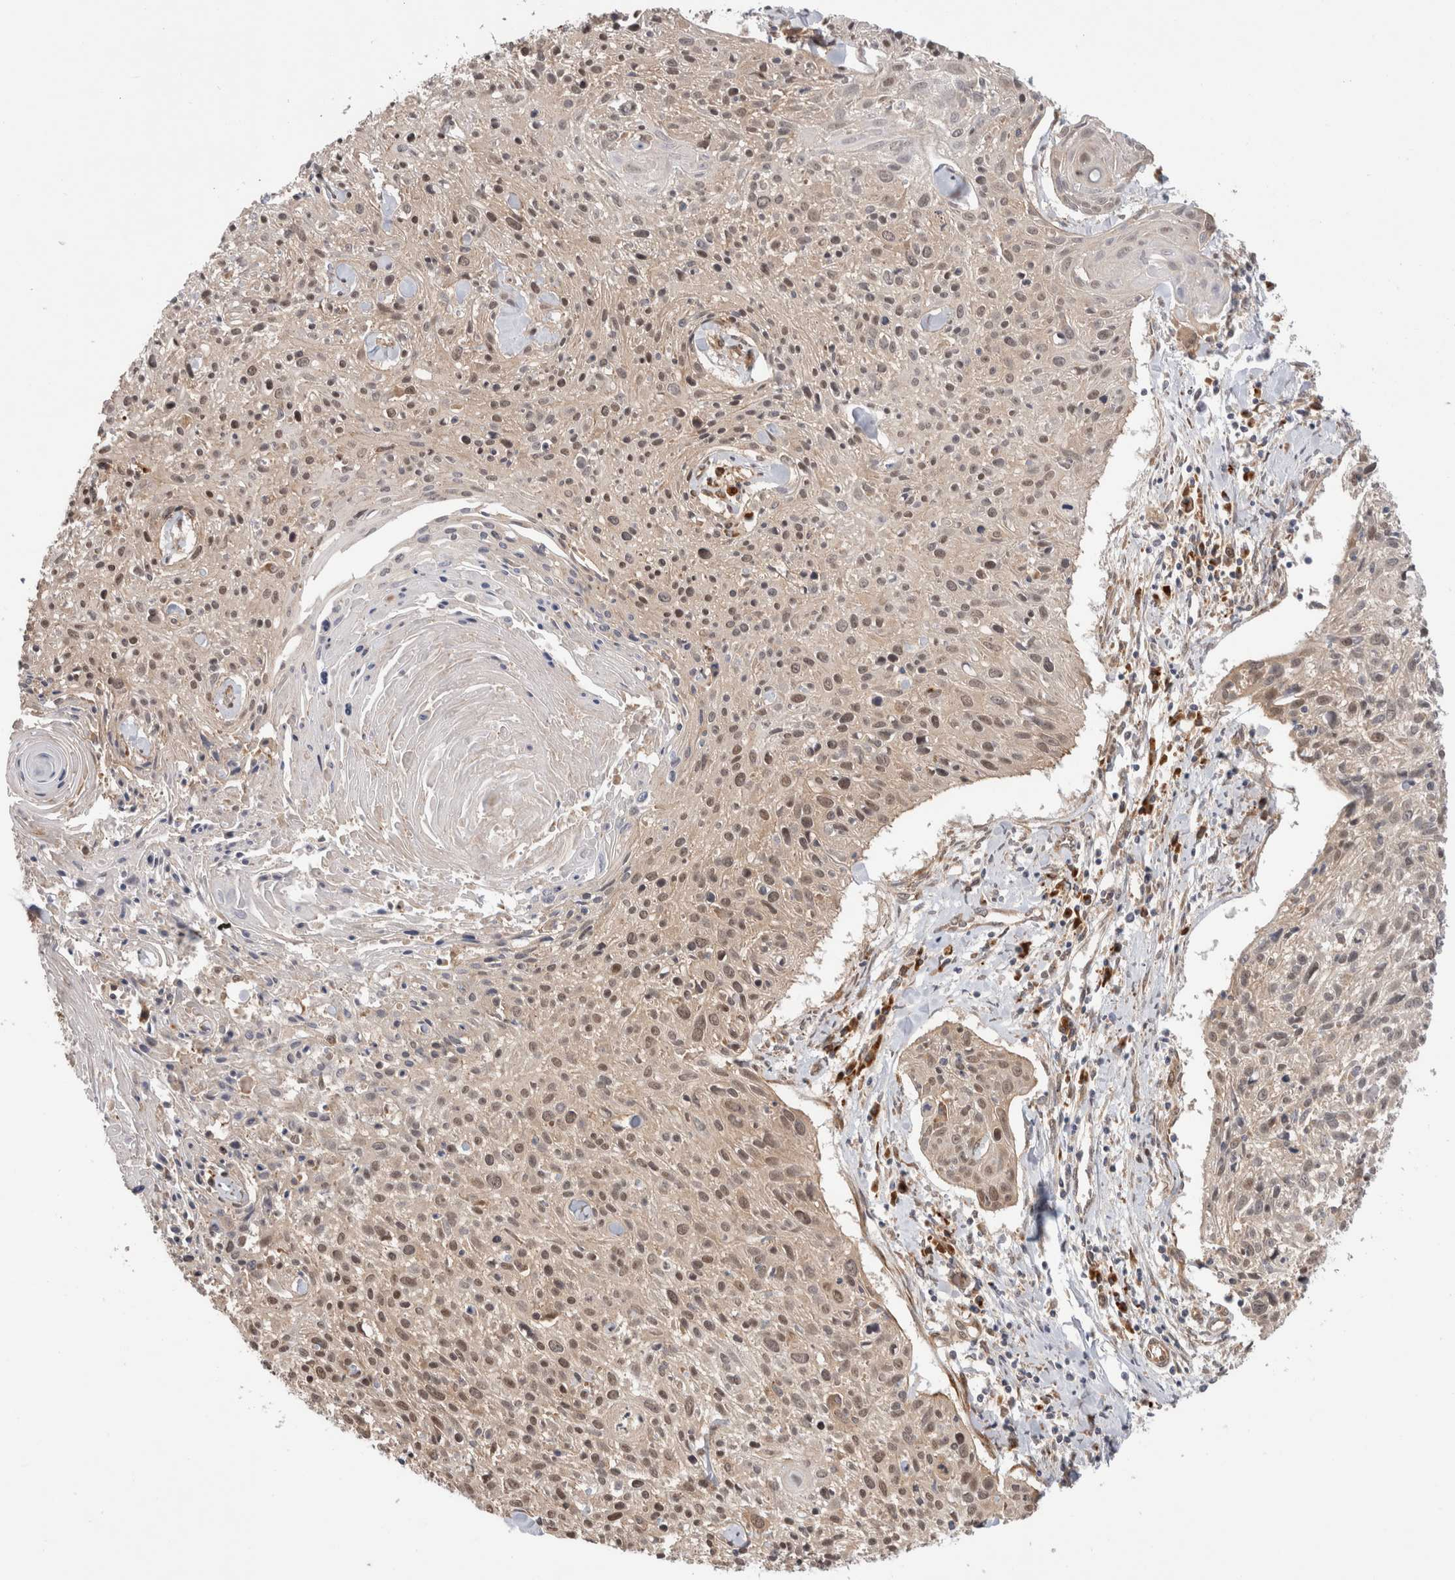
{"staining": {"intensity": "weak", "quantity": ">75%", "location": "nuclear"}, "tissue": "cervical cancer", "cell_type": "Tumor cells", "image_type": "cancer", "snomed": [{"axis": "morphology", "description": "Squamous cell carcinoma, NOS"}, {"axis": "topography", "description": "Cervix"}], "caption": "DAB (3,3'-diaminobenzidine) immunohistochemical staining of cervical cancer shows weak nuclear protein positivity in approximately >75% of tumor cells. The staining was performed using DAB to visualize the protein expression in brown, while the nuclei were stained in blue with hematoxylin (Magnification: 20x).", "gene": "ACTL9", "patient": {"sex": "female", "age": 51}}